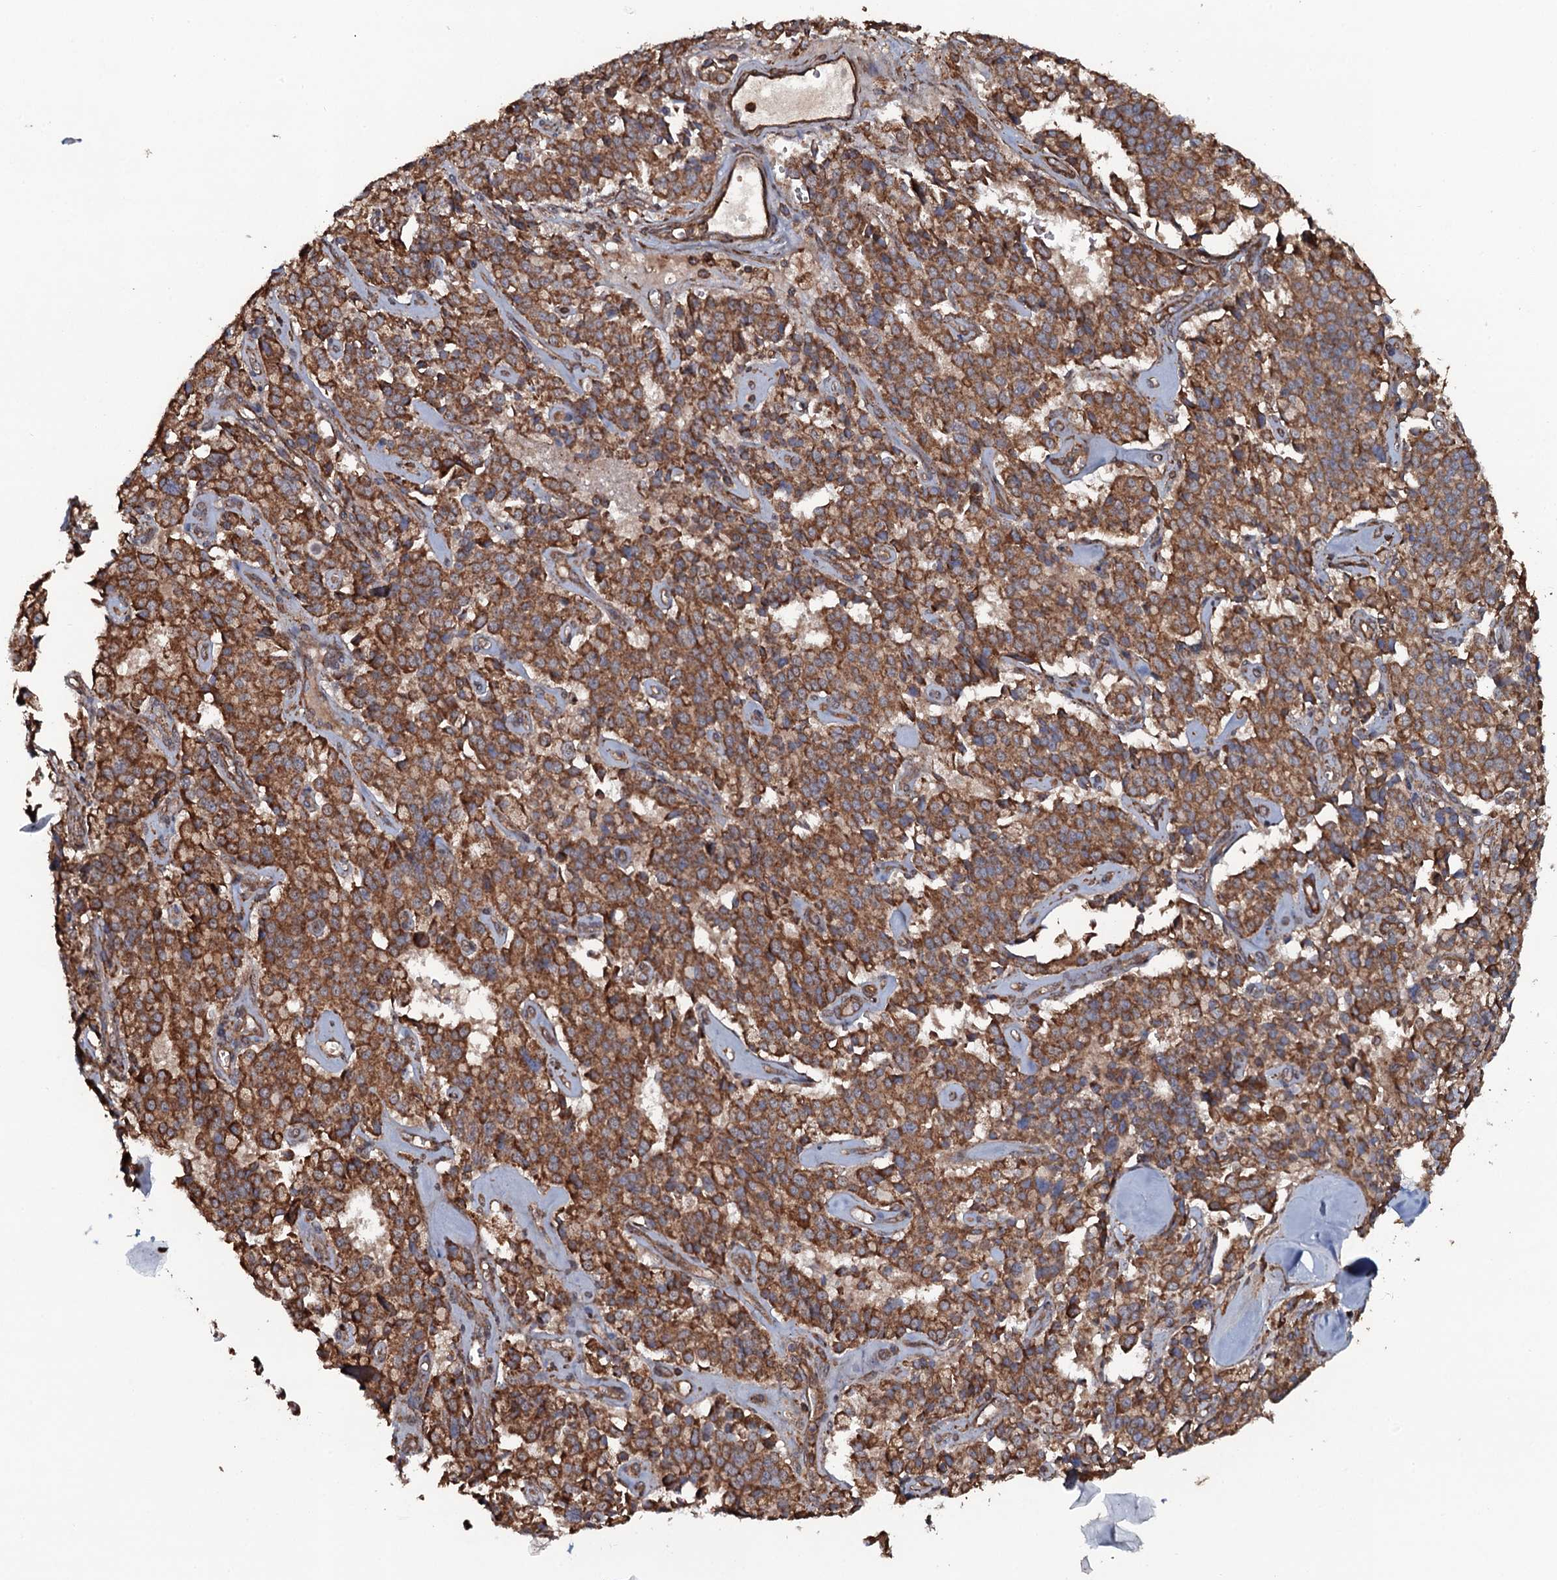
{"staining": {"intensity": "moderate", "quantity": ">75%", "location": "cytoplasmic/membranous"}, "tissue": "pancreatic cancer", "cell_type": "Tumor cells", "image_type": "cancer", "snomed": [{"axis": "morphology", "description": "Adenocarcinoma, NOS"}, {"axis": "topography", "description": "Pancreas"}], "caption": "This image exhibits IHC staining of pancreatic adenocarcinoma, with medium moderate cytoplasmic/membranous staining in about >75% of tumor cells.", "gene": "VWA8", "patient": {"sex": "male", "age": 65}}